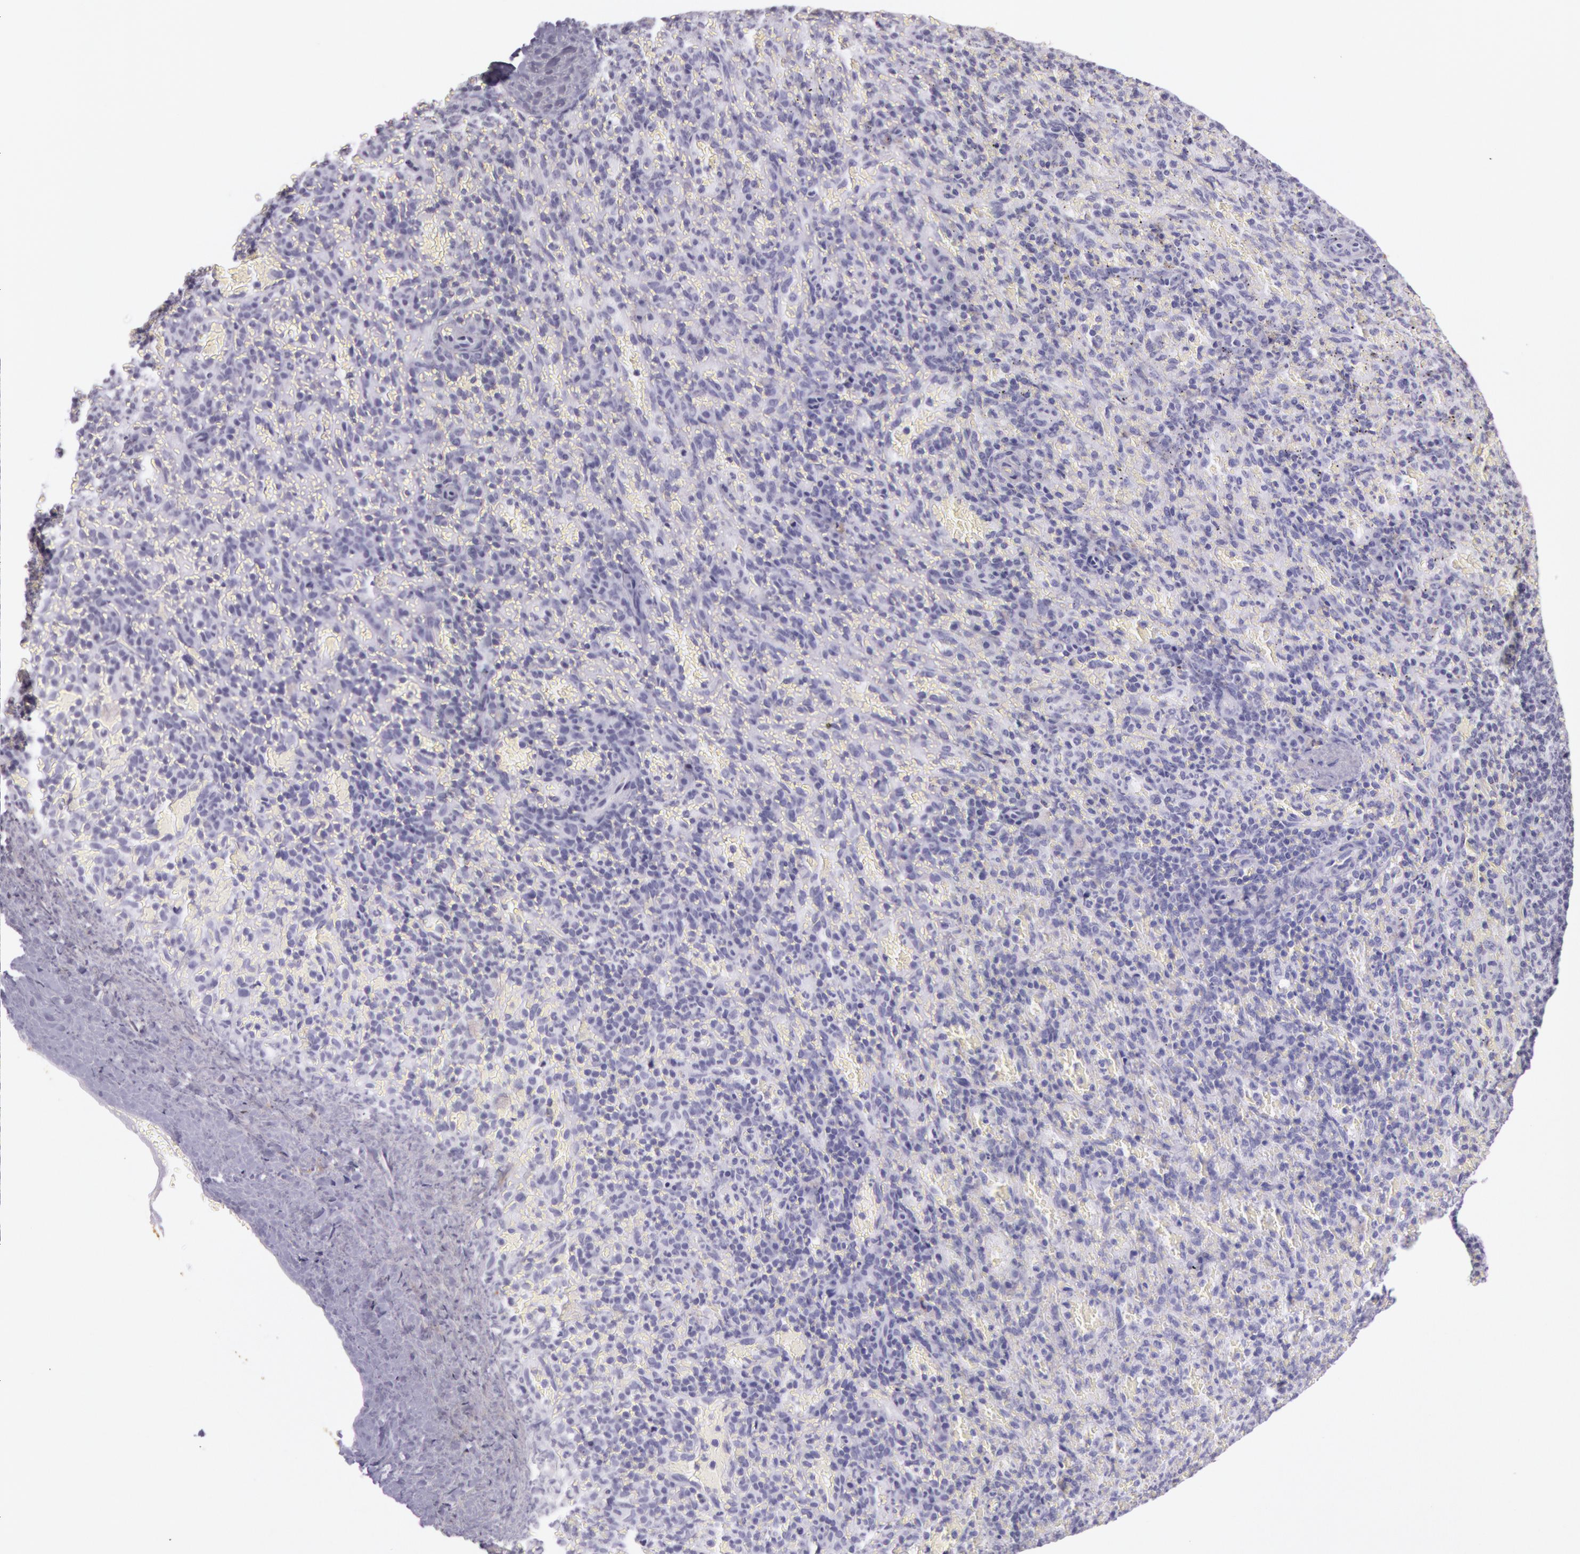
{"staining": {"intensity": "negative", "quantity": "none", "location": "none"}, "tissue": "spleen", "cell_type": "Cells in red pulp", "image_type": "normal", "snomed": [{"axis": "morphology", "description": "Normal tissue, NOS"}, {"axis": "topography", "description": "Spleen"}], "caption": "Immunohistochemical staining of benign spleen shows no significant positivity in cells in red pulp. (Stains: DAB IHC with hematoxylin counter stain, Microscopy: brightfield microscopy at high magnification).", "gene": "CKB", "patient": {"sex": "female", "age": 50}}